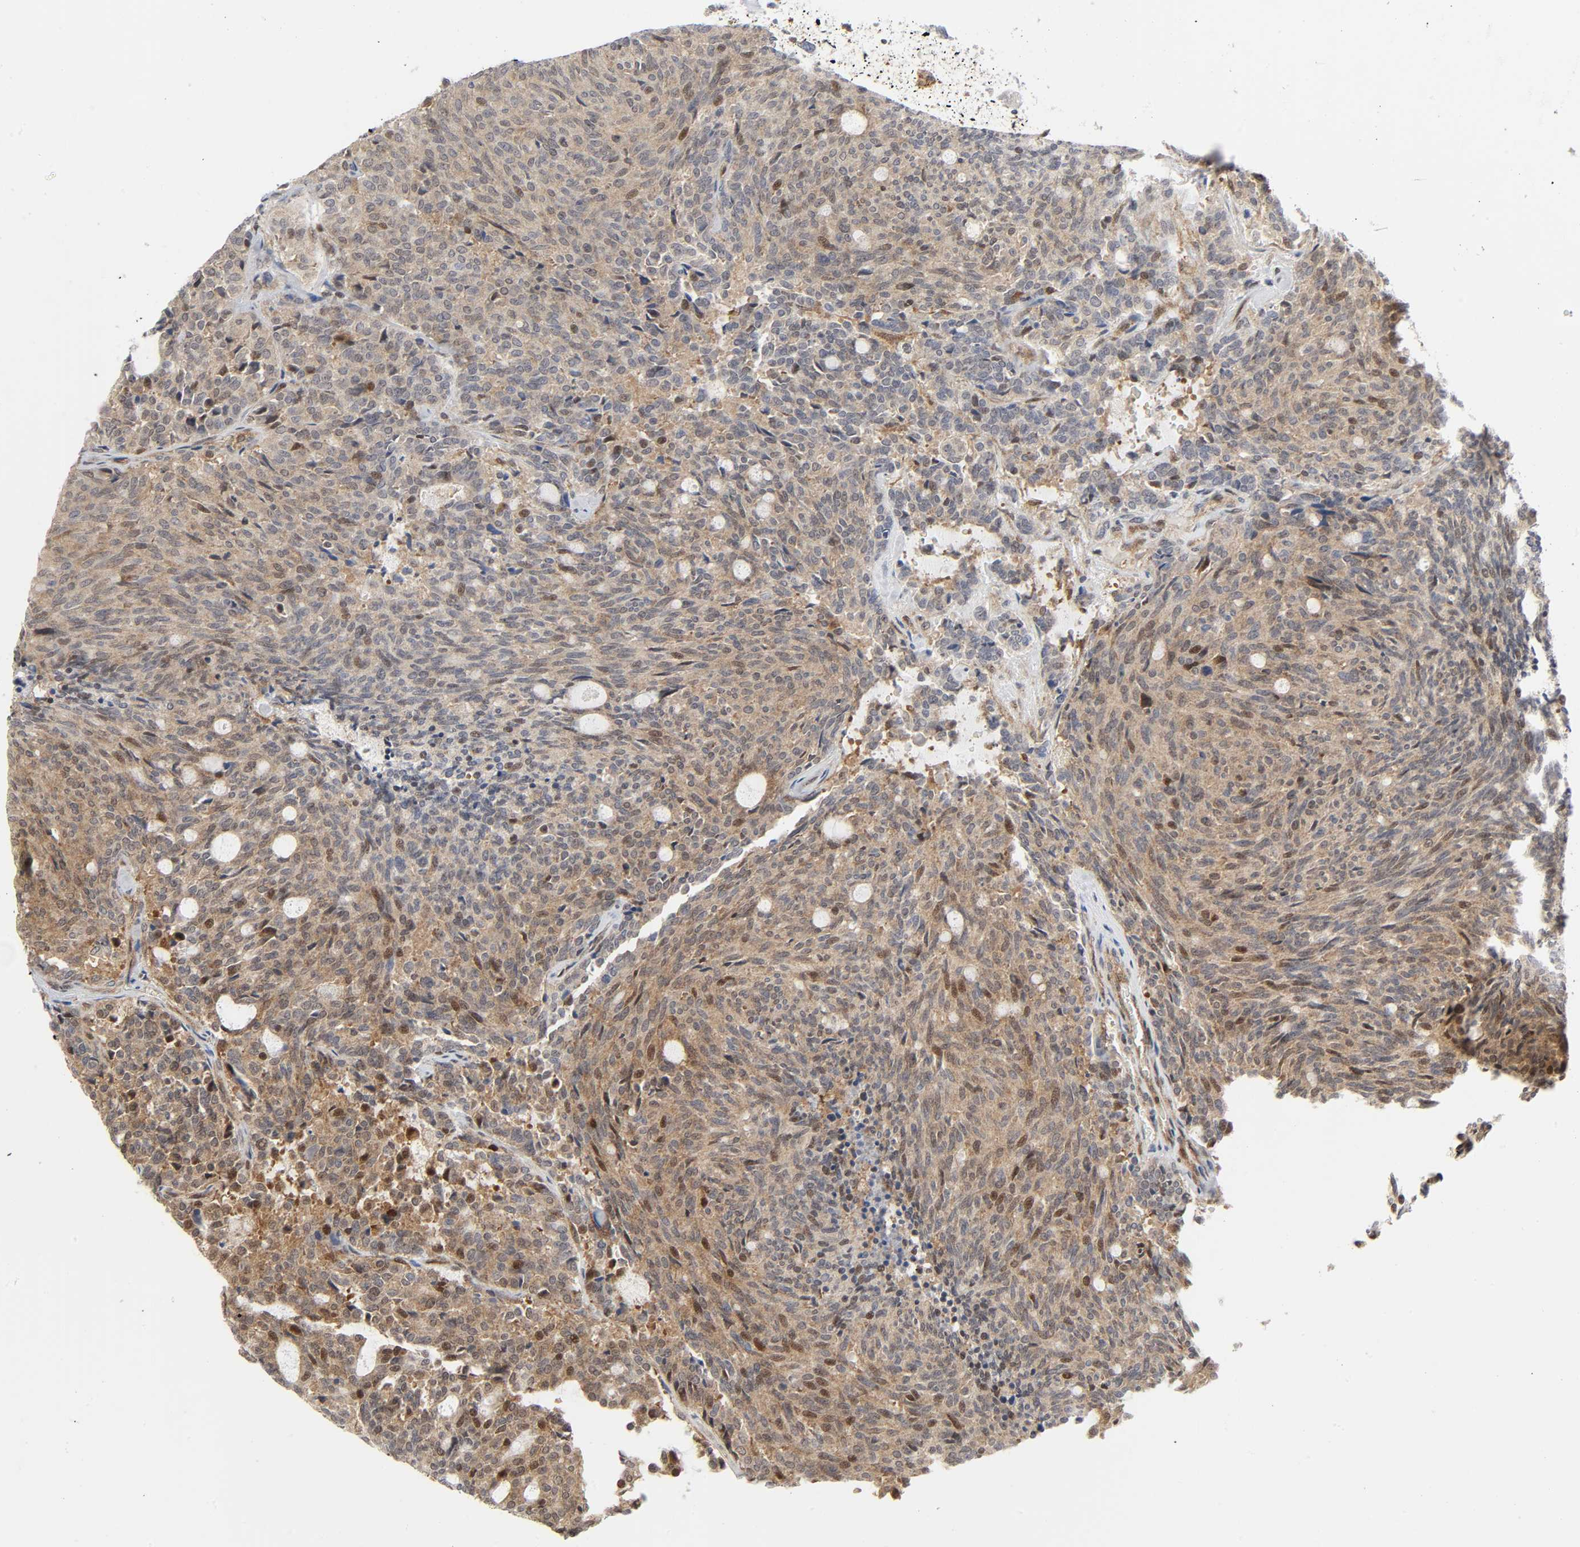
{"staining": {"intensity": "weak", "quantity": ">75%", "location": "cytoplasmic/membranous"}, "tissue": "carcinoid", "cell_type": "Tumor cells", "image_type": "cancer", "snomed": [{"axis": "morphology", "description": "Carcinoid, malignant, NOS"}, {"axis": "topography", "description": "Pancreas"}], "caption": "About >75% of tumor cells in carcinoid (malignant) show weak cytoplasmic/membranous protein positivity as visualized by brown immunohistochemical staining.", "gene": "MAPK1", "patient": {"sex": "female", "age": 54}}